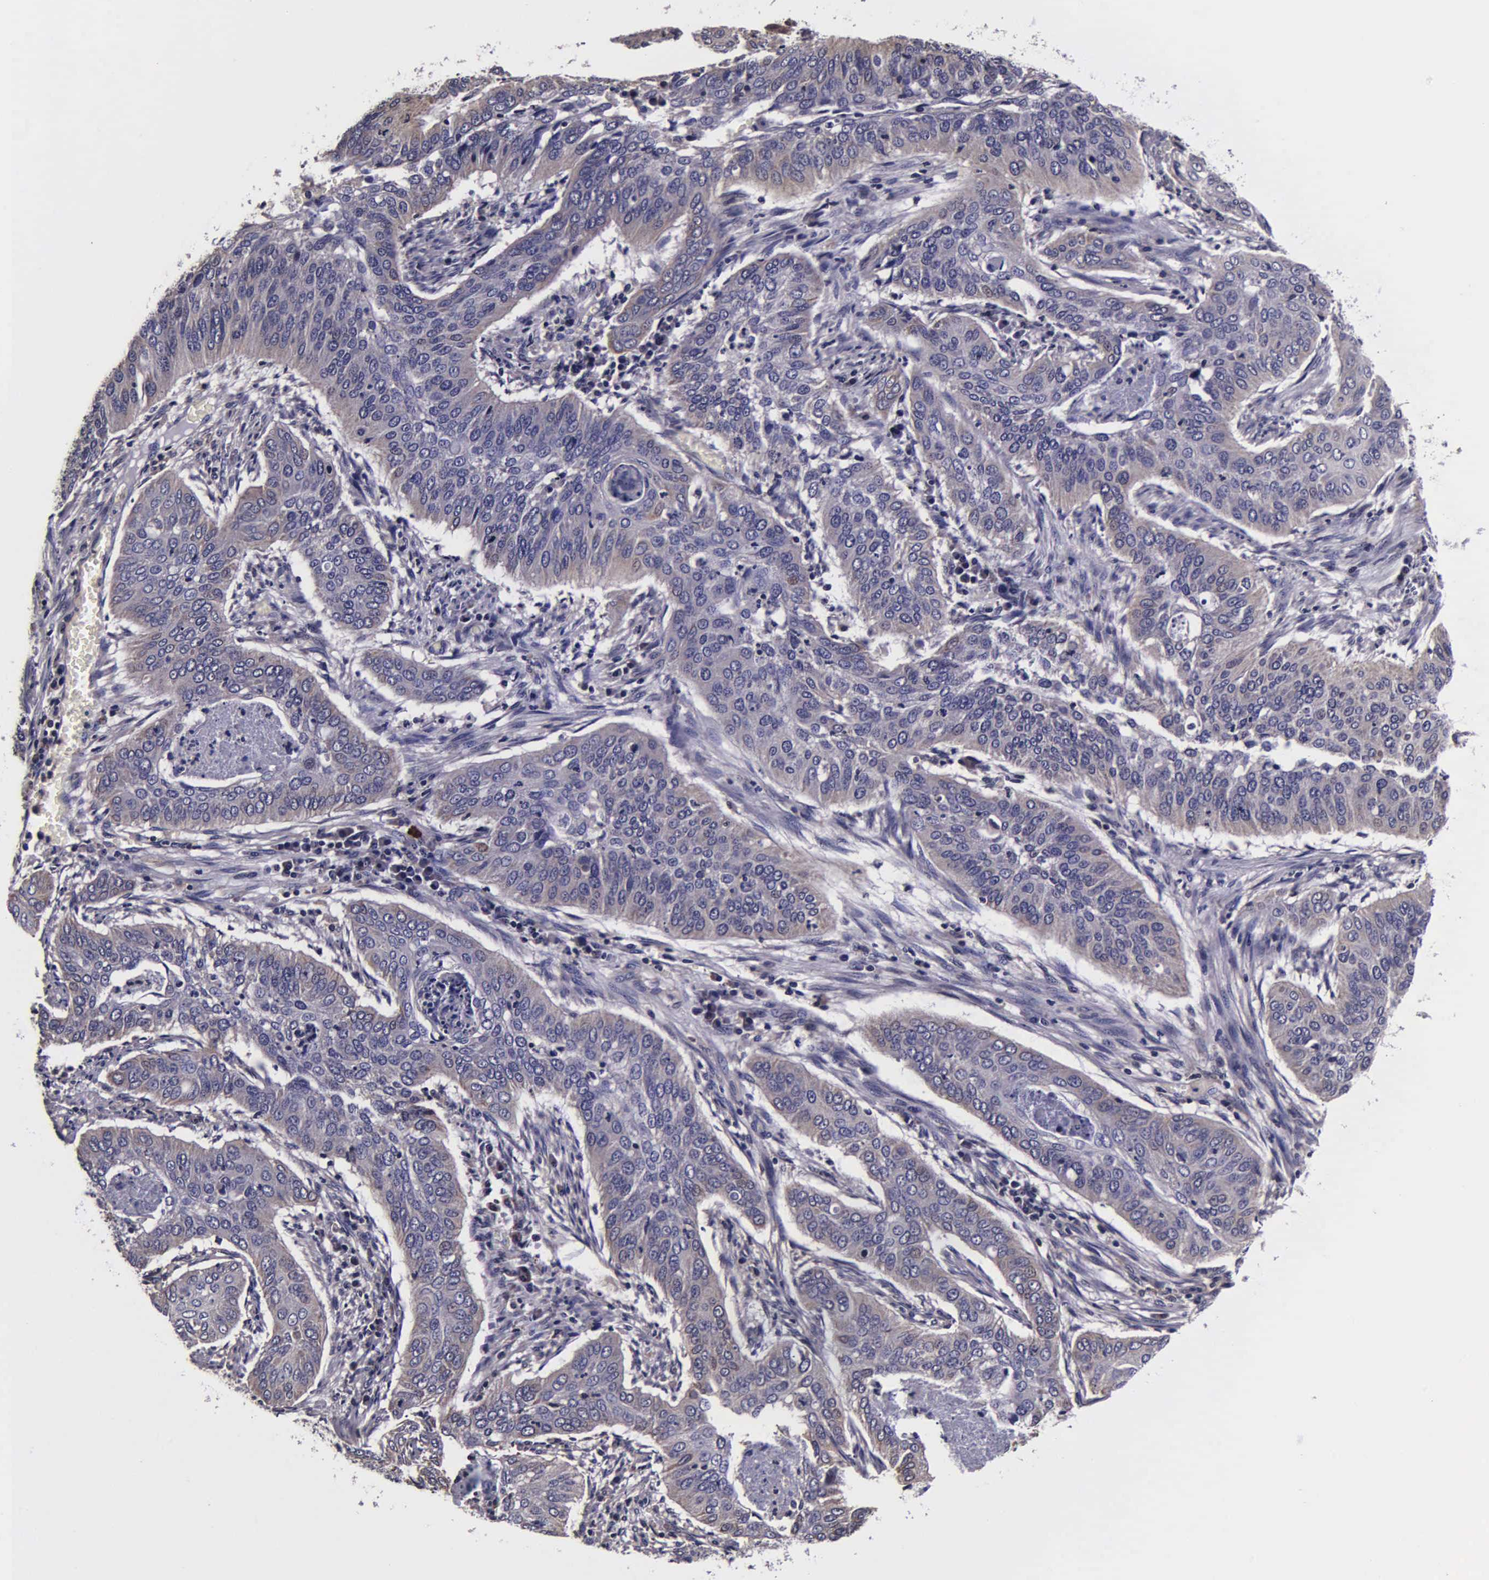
{"staining": {"intensity": "weak", "quantity": ">75%", "location": "cytoplasmic/membranous"}, "tissue": "cervical cancer", "cell_type": "Tumor cells", "image_type": "cancer", "snomed": [{"axis": "morphology", "description": "Squamous cell carcinoma, NOS"}, {"axis": "topography", "description": "Cervix"}], "caption": "Cervical cancer (squamous cell carcinoma) stained with IHC reveals weak cytoplasmic/membranous staining in about >75% of tumor cells.", "gene": "PSMA3", "patient": {"sex": "female", "age": 39}}